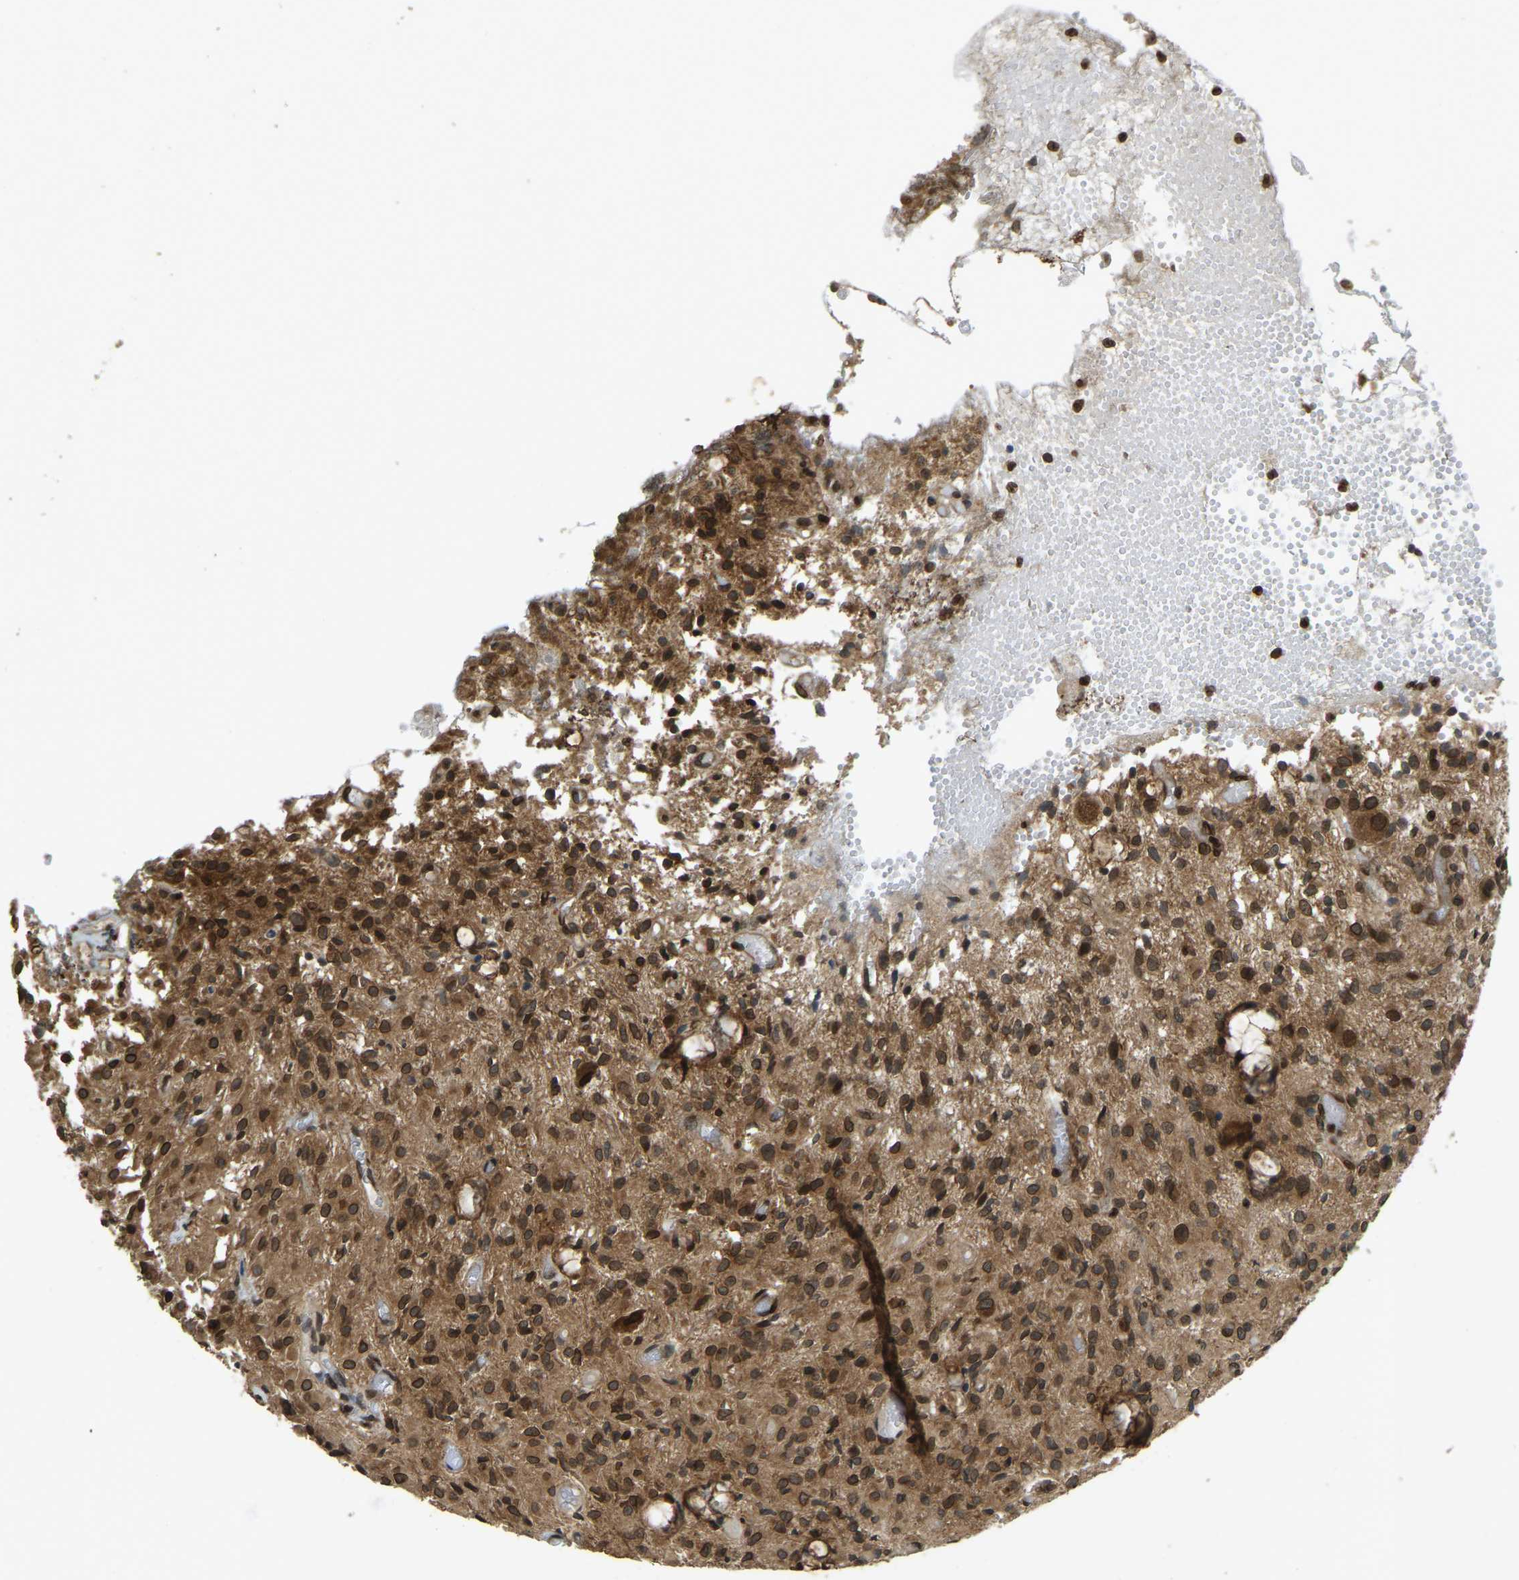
{"staining": {"intensity": "moderate", "quantity": ">75%", "location": "cytoplasmic/membranous,nuclear"}, "tissue": "glioma", "cell_type": "Tumor cells", "image_type": "cancer", "snomed": [{"axis": "morphology", "description": "Glioma, malignant, High grade"}, {"axis": "topography", "description": "Brain"}], "caption": "Immunohistochemical staining of human glioma displays medium levels of moderate cytoplasmic/membranous and nuclear protein positivity in about >75% of tumor cells.", "gene": "SYNE1", "patient": {"sex": "female", "age": 59}}